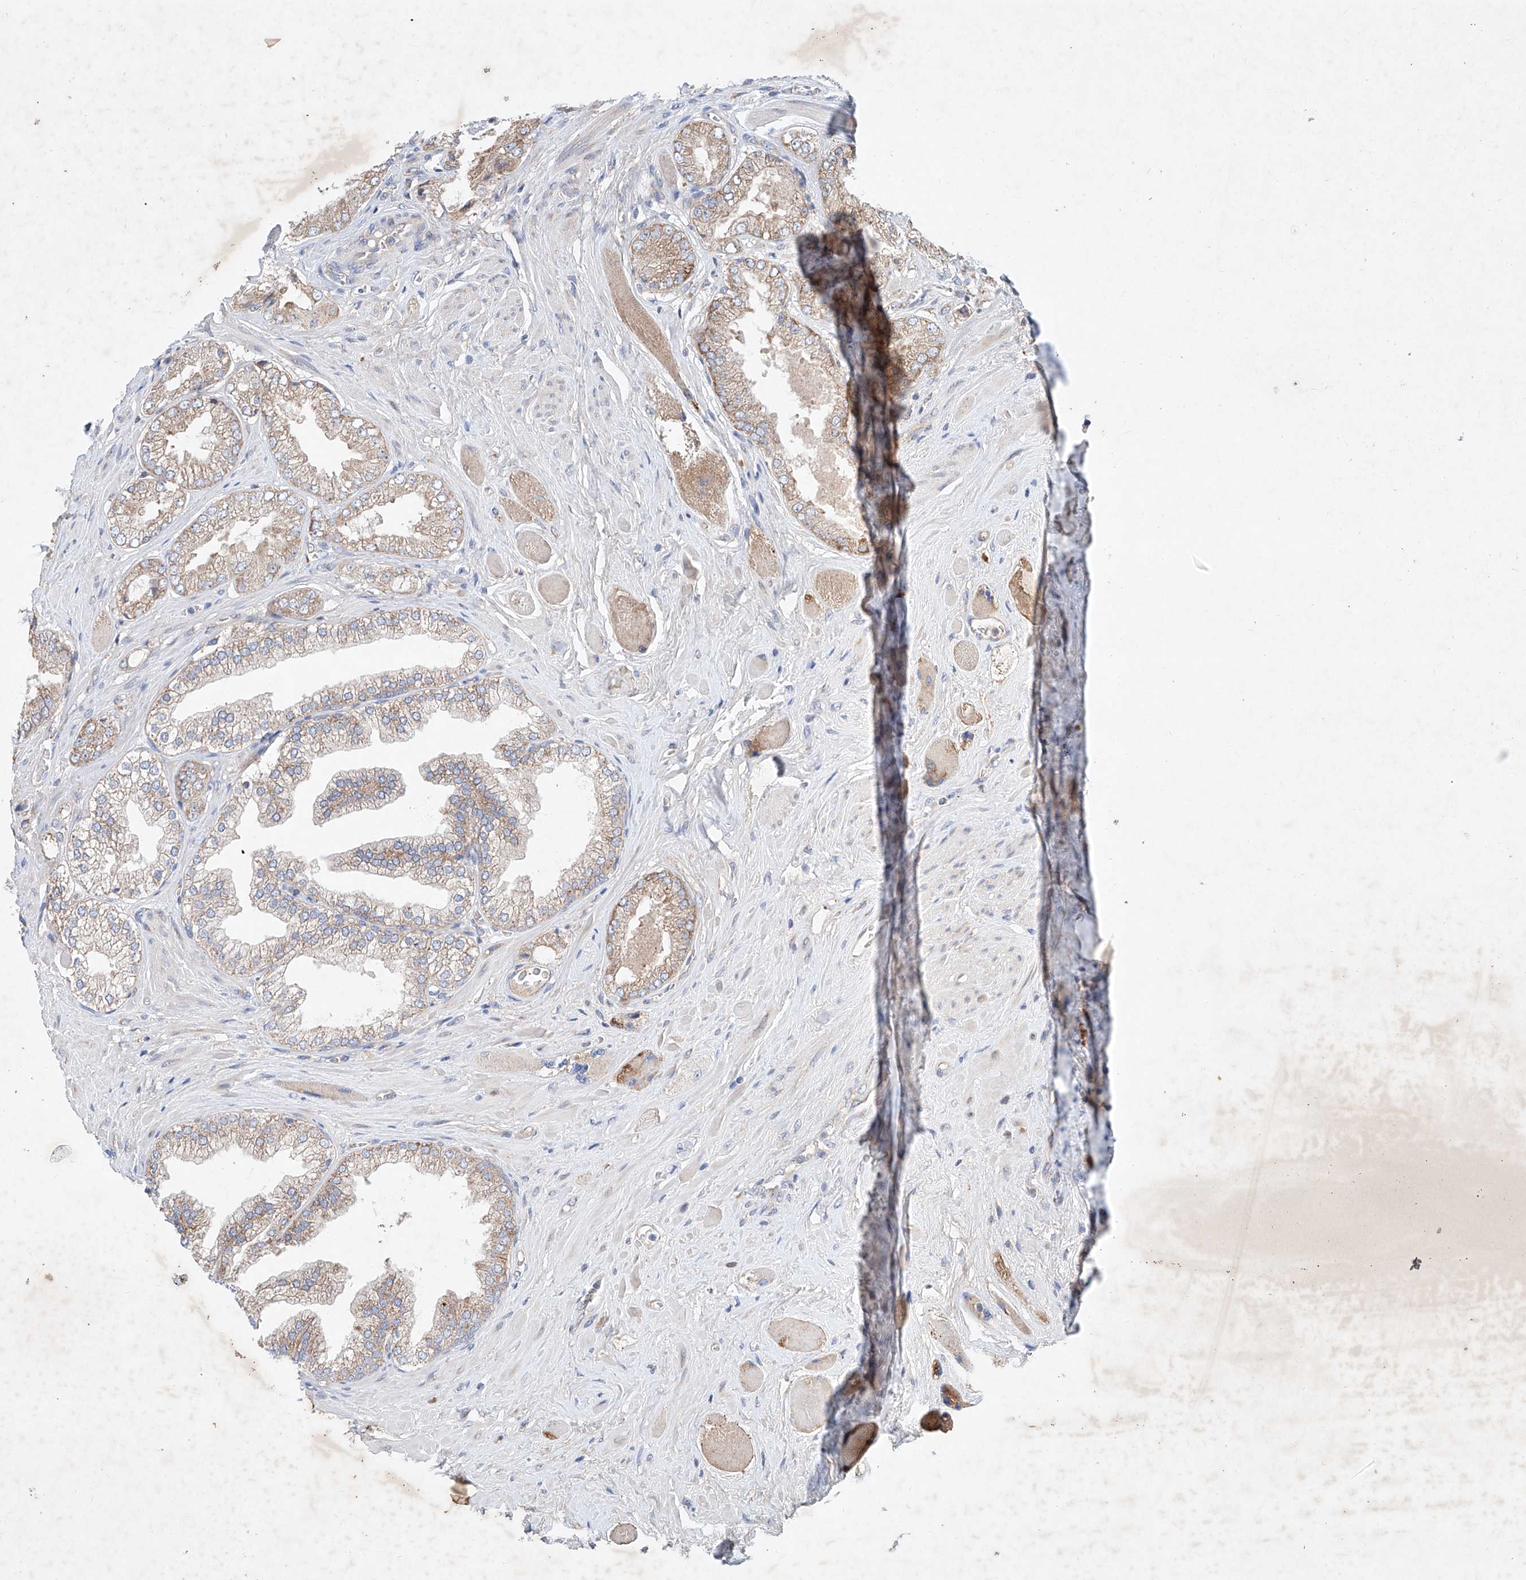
{"staining": {"intensity": "weak", "quantity": ">75%", "location": "cytoplasmic/membranous"}, "tissue": "prostate cancer", "cell_type": "Tumor cells", "image_type": "cancer", "snomed": [{"axis": "morphology", "description": "Adenocarcinoma, High grade"}, {"axis": "topography", "description": "Prostate"}], "caption": "Approximately >75% of tumor cells in prostate adenocarcinoma (high-grade) exhibit weak cytoplasmic/membranous protein positivity as visualized by brown immunohistochemical staining.", "gene": "FASTK", "patient": {"sex": "male", "age": 58}}